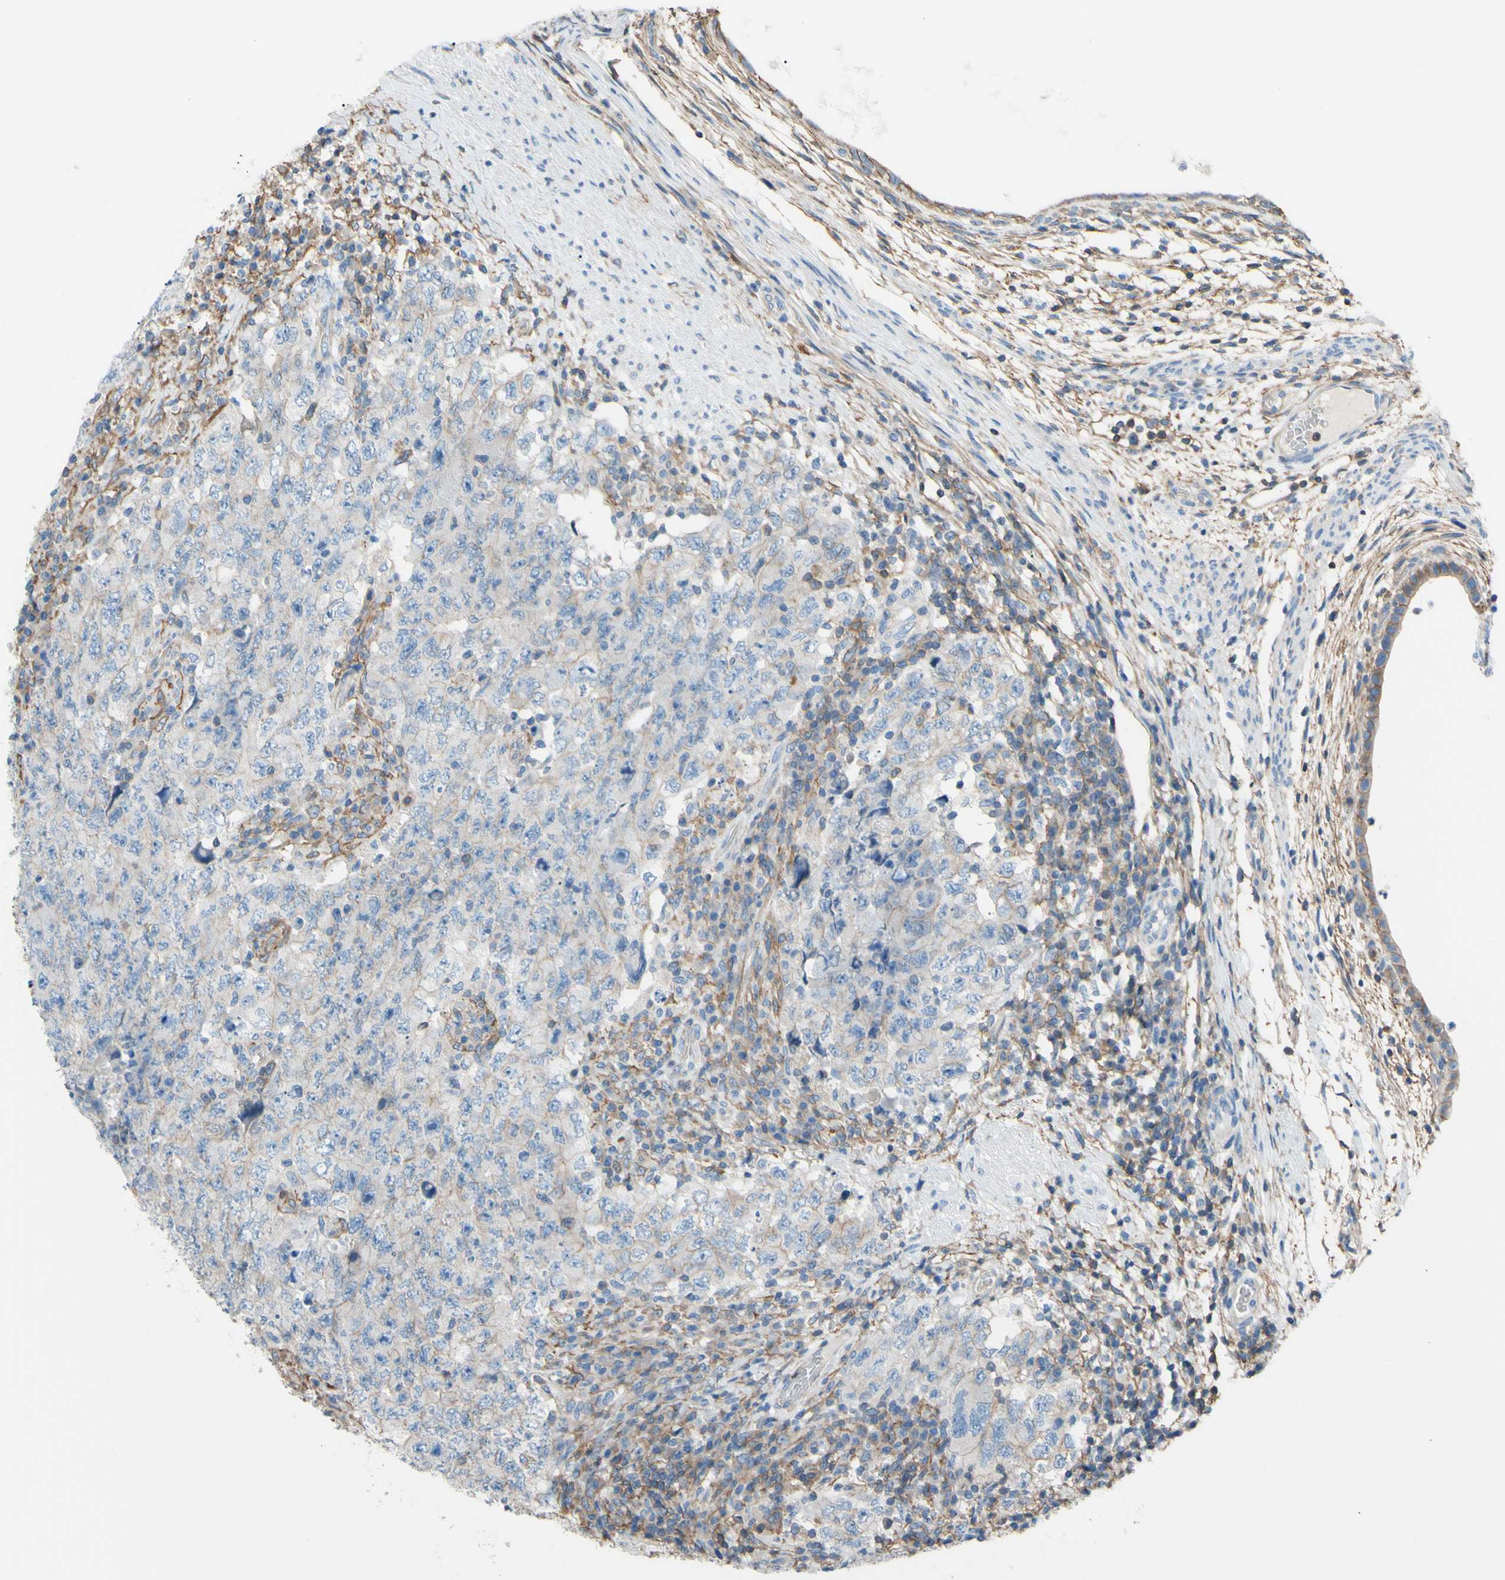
{"staining": {"intensity": "negative", "quantity": "none", "location": "none"}, "tissue": "testis cancer", "cell_type": "Tumor cells", "image_type": "cancer", "snomed": [{"axis": "morphology", "description": "Carcinoma, Embryonal, NOS"}, {"axis": "topography", "description": "Testis"}], "caption": "Immunohistochemistry (IHC) of embryonal carcinoma (testis) demonstrates no positivity in tumor cells.", "gene": "ADD1", "patient": {"sex": "male", "age": 26}}